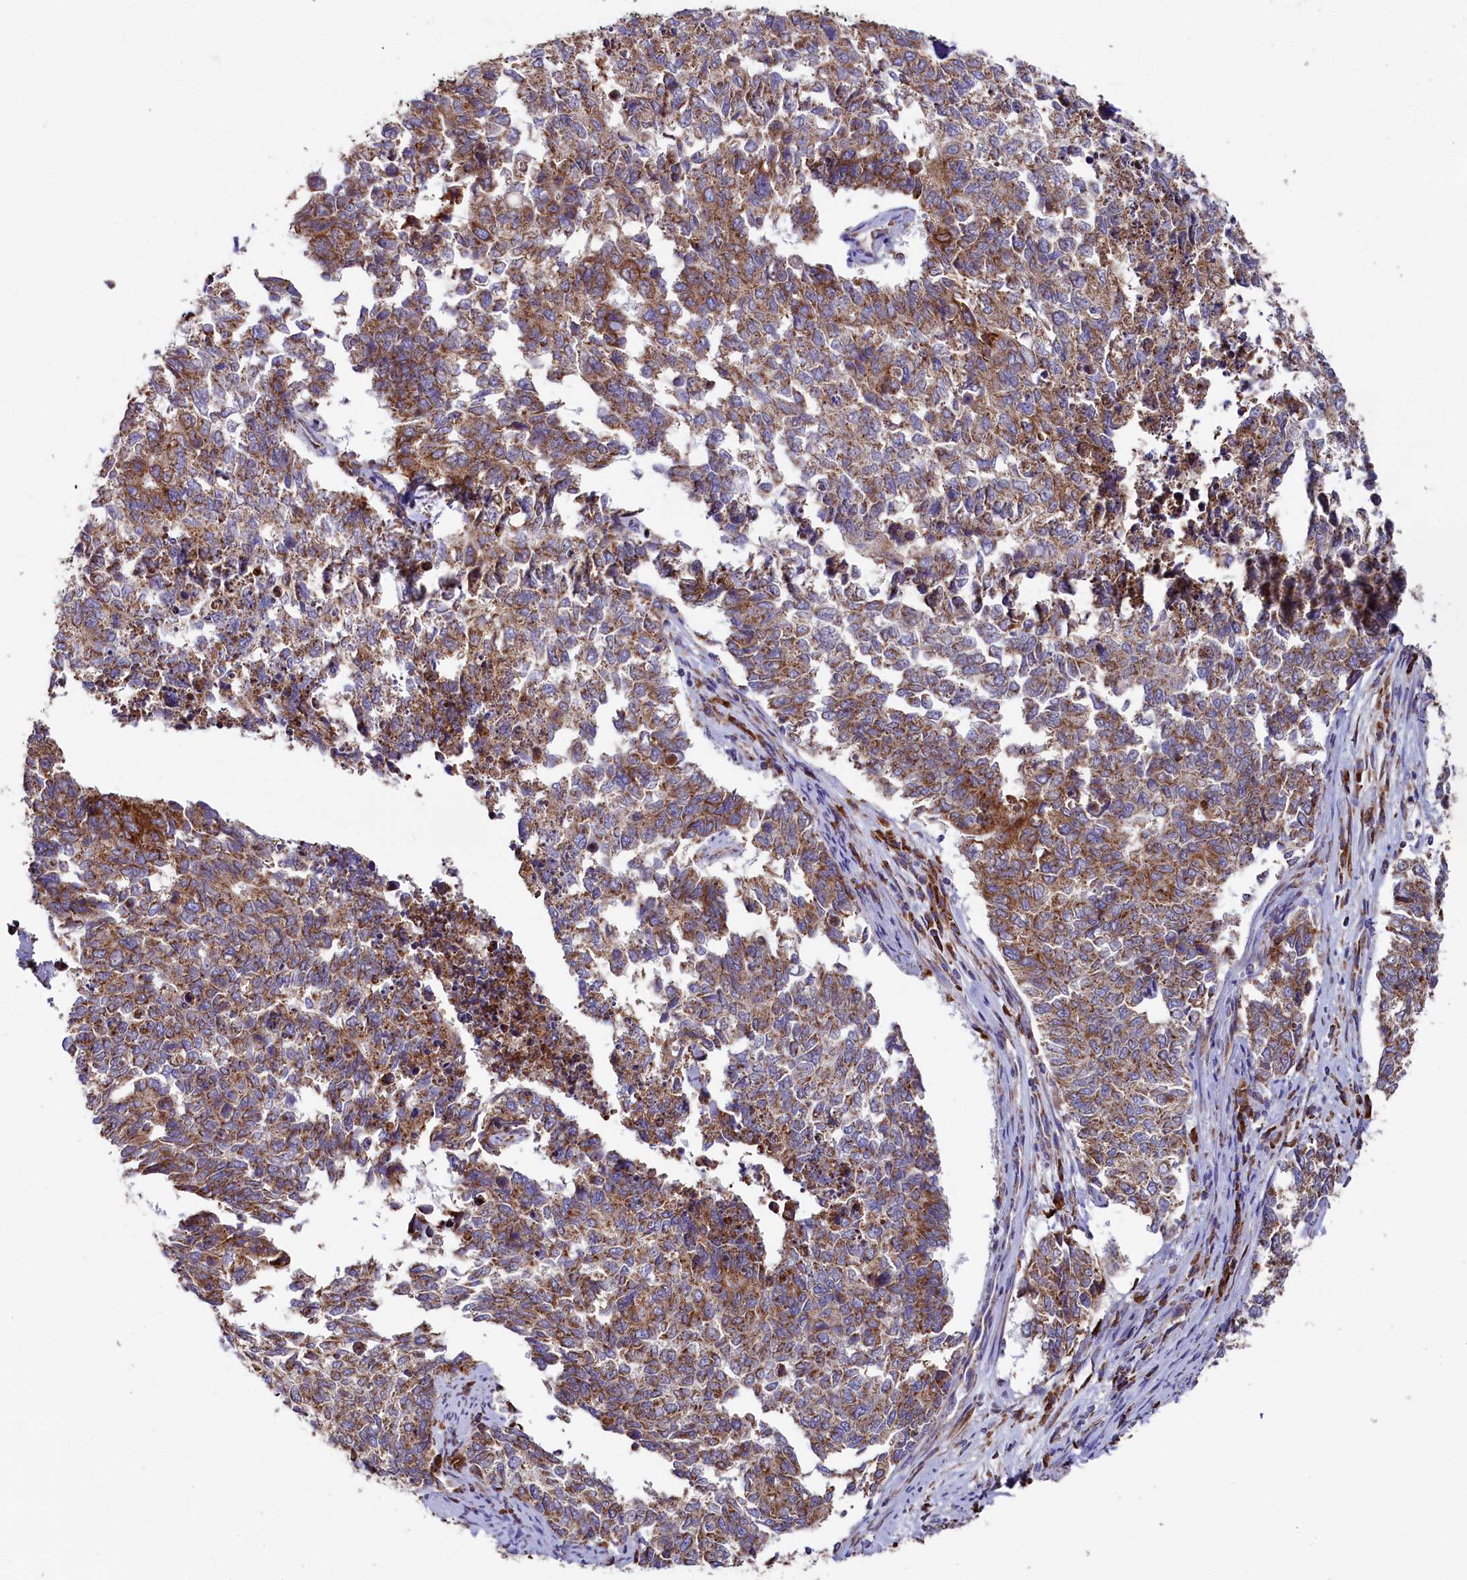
{"staining": {"intensity": "moderate", "quantity": ">75%", "location": "cytoplasmic/membranous"}, "tissue": "cervical cancer", "cell_type": "Tumor cells", "image_type": "cancer", "snomed": [{"axis": "morphology", "description": "Squamous cell carcinoma, NOS"}, {"axis": "topography", "description": "Cervix"}], "caption": "There is medium levels of moderate cytoplasmic/membranous positivity in tumor cells of cervical cancer (squamous cell carcinoma), as demonstrated by immunohistochemical staining (brown color).", "gene": "ZSWIM1", "patient": {"sex": "female", "age": 63}}